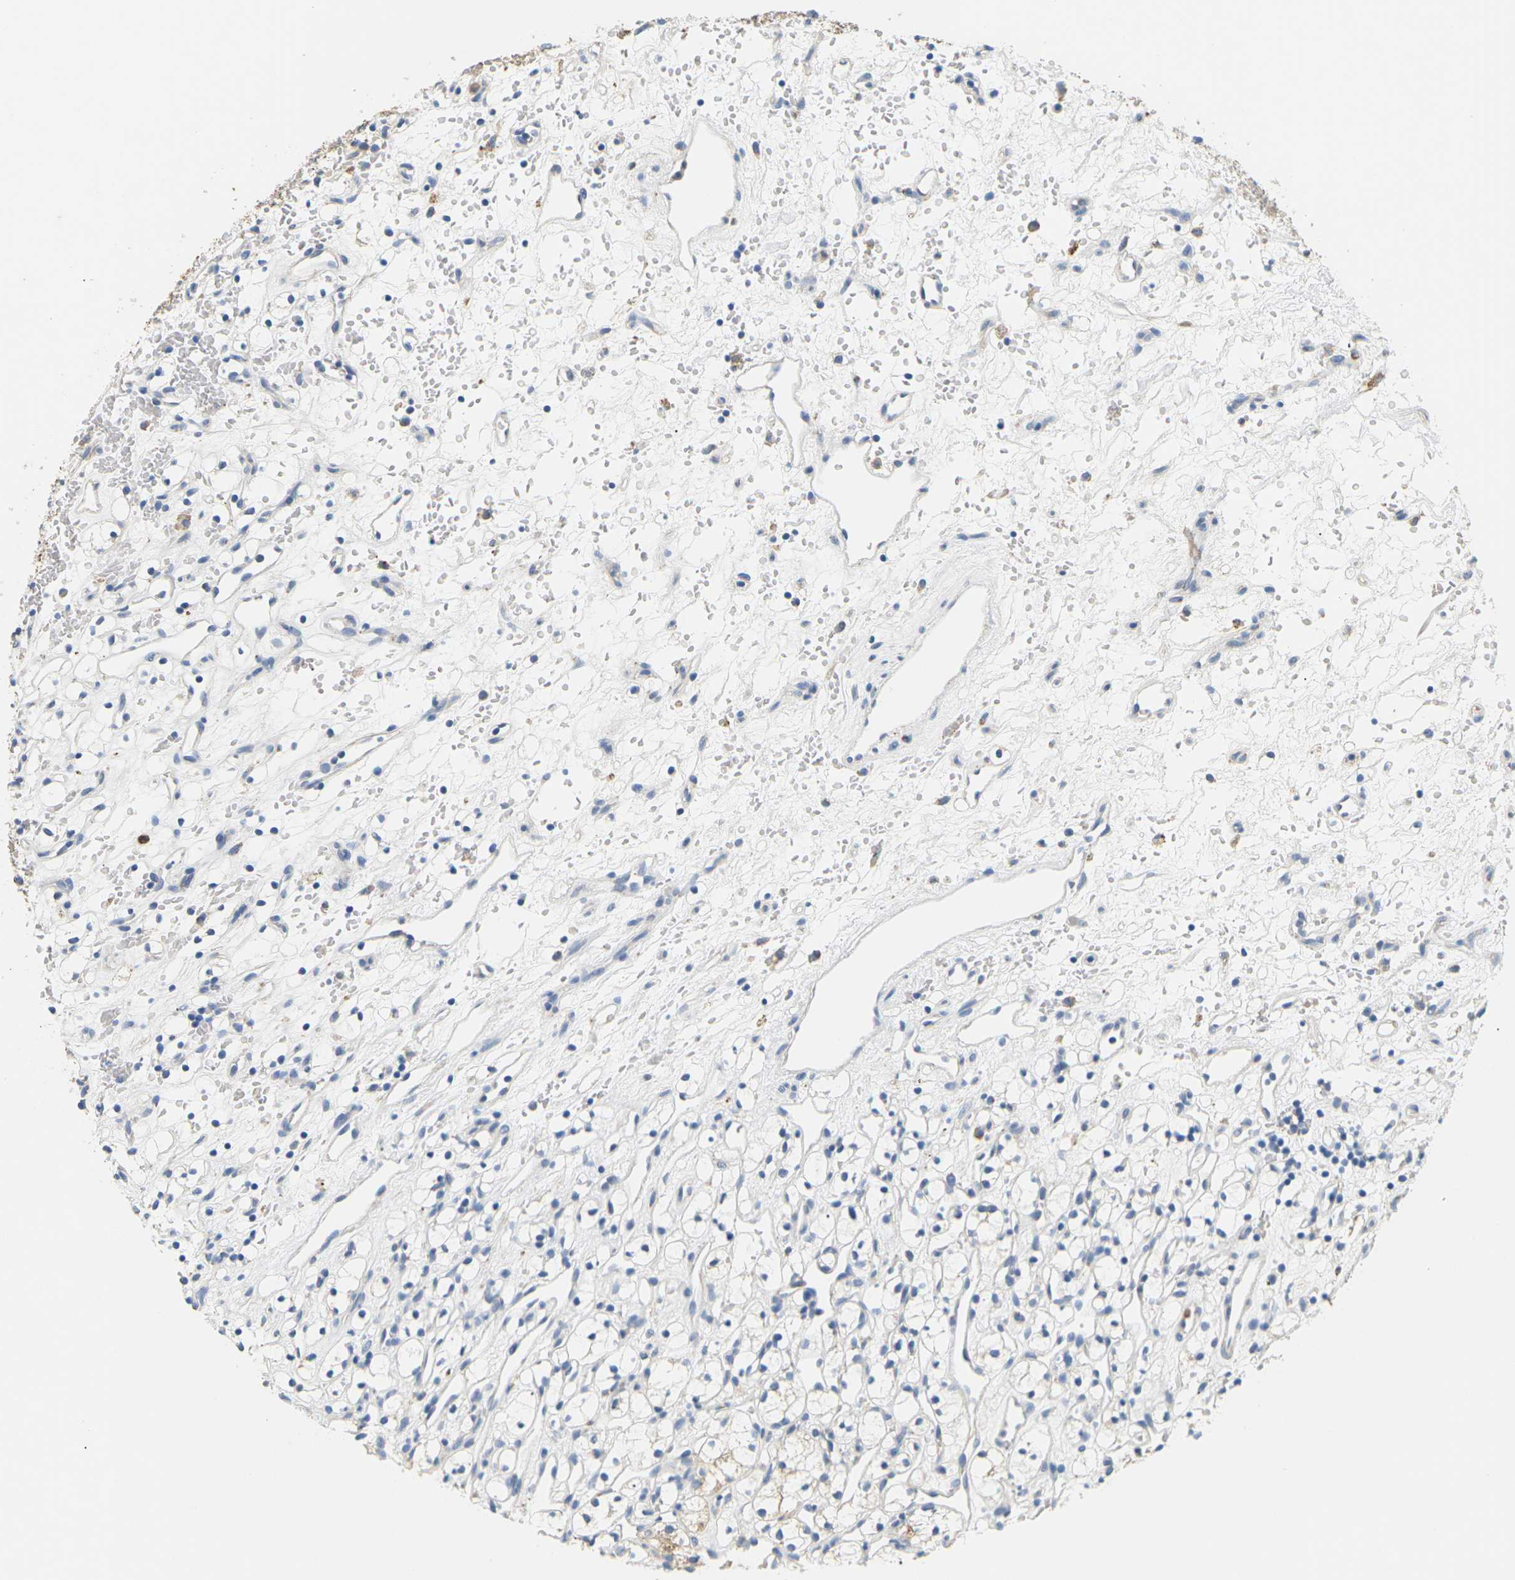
{"staining": {"intensity": "negative", "quantity": "none", "location": "none"}, "tissue": "renal cancer", "cell_type": "Tumor cells", "image_type": "cancer", "snomed": [{"axis": "morphology", "description": "Adenocarcinoma, NOS"}, {"axis": "topography", "description": "Kidney"}], "caption": "Protein analysis of adenocarcinoma (renal) displays no significant positivity in tumor cells. (DAB immunohistochemistry visualized using brightfield microscopy, high magnification).", "gene": "ADM", "patient": {"sex": "female", "age": 60}}